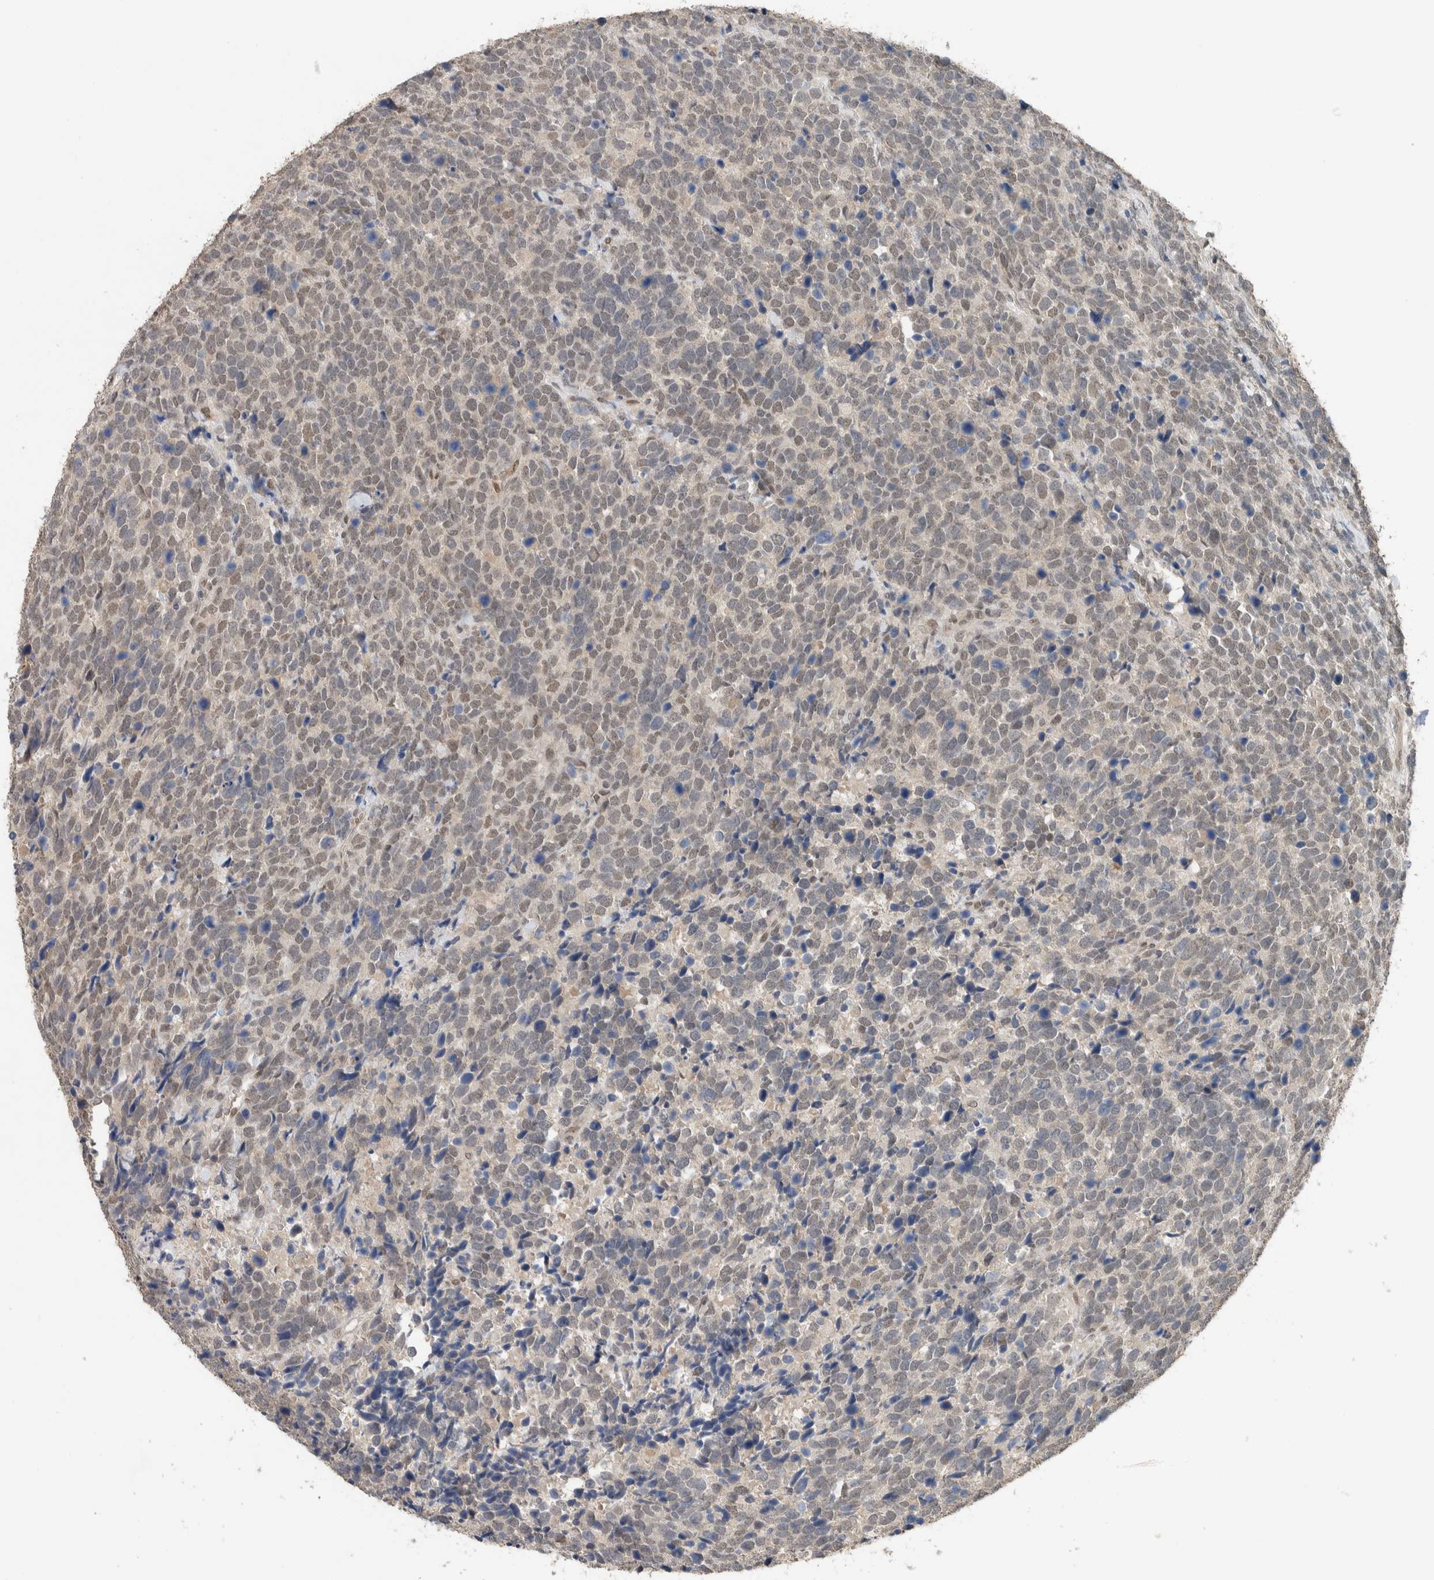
{"staining": {"intensity": "weak", "quantity": ">75%", "location": "nuclear"}, "tissue": "urothelial cancer", "cell_type": "Tumor cells", "image_type": "cancer", "snomed": [{"axis": "morphology", "description": "Urothelial carcinoma, High grade"}, {"axis": "topography", "description": "Urinary bladder"}], "caption": "Human urothelial carcinoma (high-grade) stained for a protein (brown) demonstrates weak nuclear positive staining in approximately >75% of tumor cells.", "gene": "CYSRT1", "patient": {"sex": "female", "age": 82}}